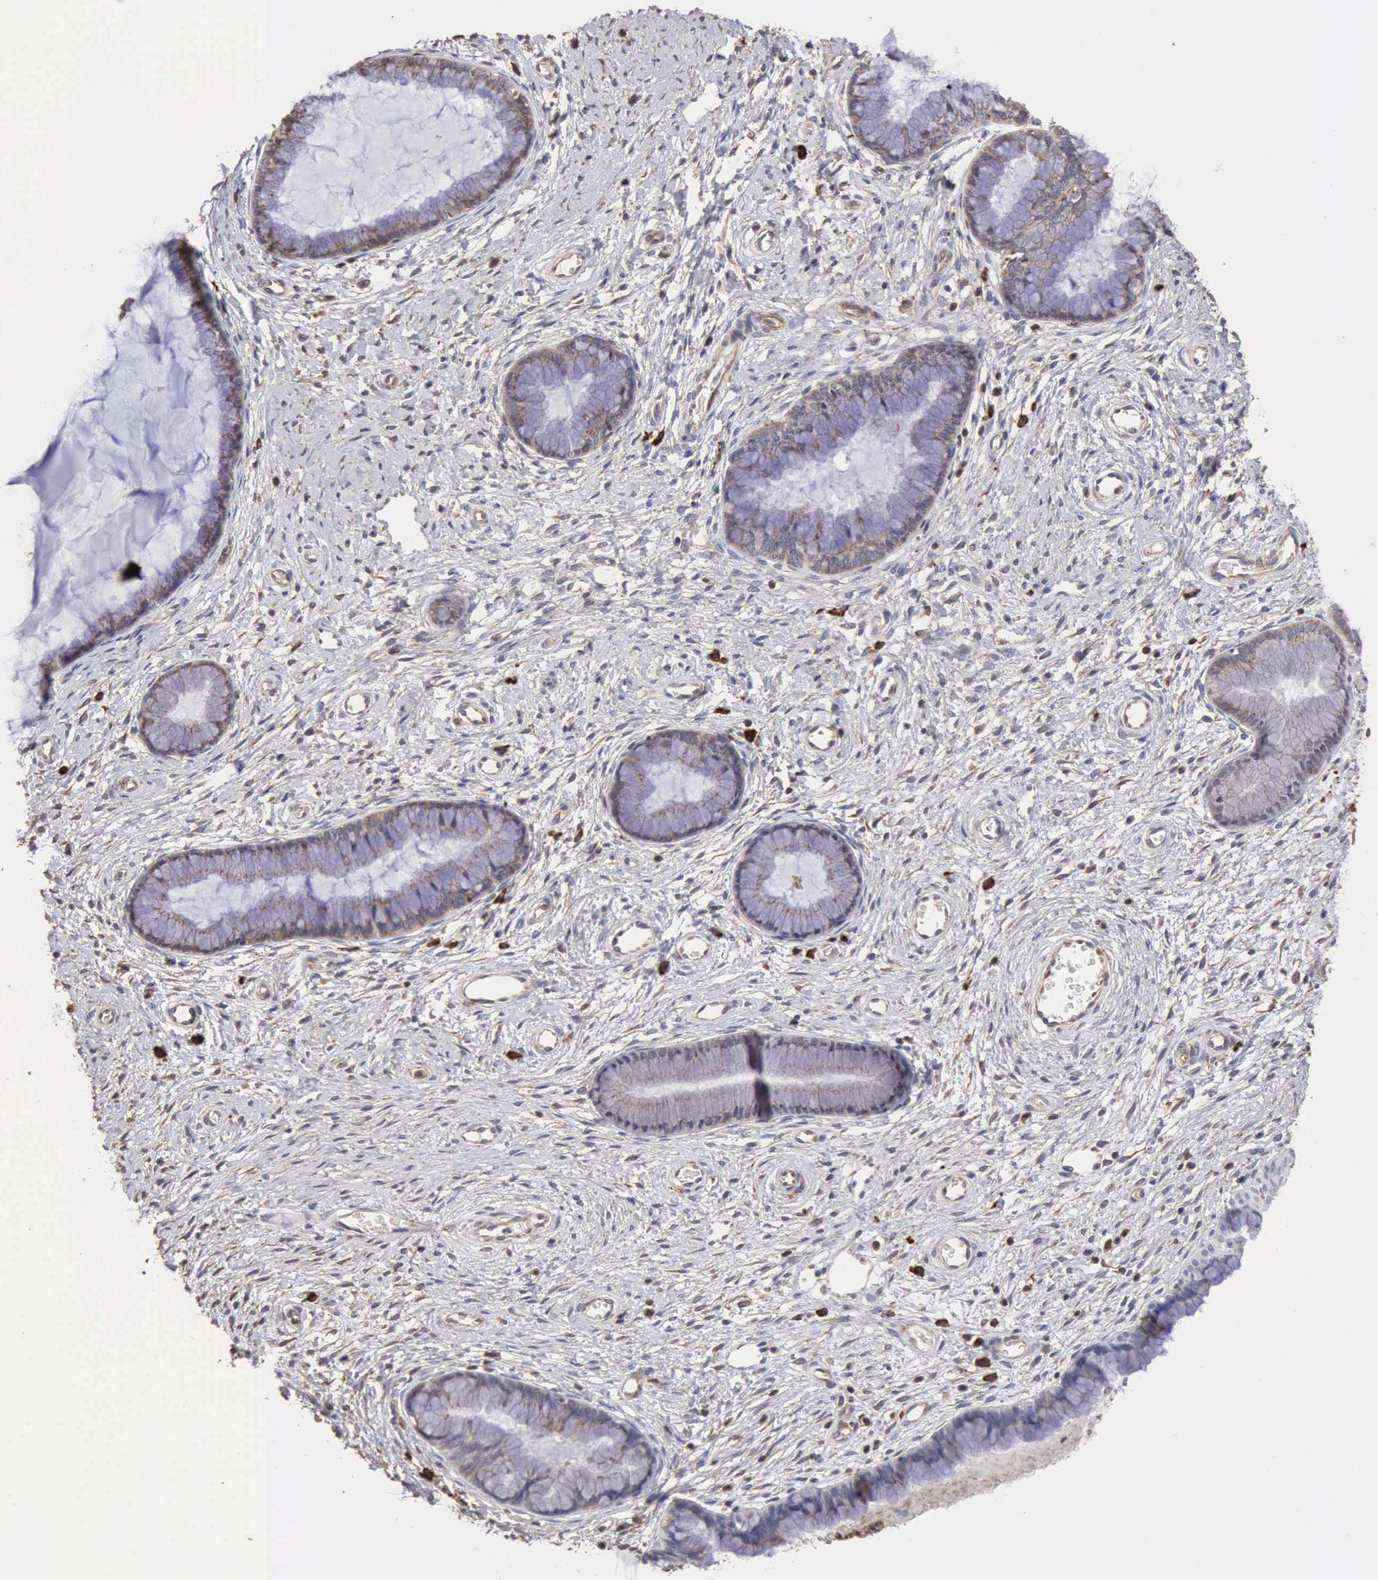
{"staining": {"intensity": "moderate", "quantity": ">75%", "location": "cytoplasmic/membranous"}, "tissue": "cervix", "cell_type": "Glandular cells", "image_type": "normal", "snomed": [{"axis": "morphology", "description": "Normal tissue, NOS"}, {"axis": "topography", "description": "Cervix"}], "caption": "This image displays IHC staining of unremarkable cervix, with medium moderate cytoplasmic/membranous staining in about >75% of glandular cells.", "gene": "GPR101", "patient": {"sex": "female", "age": 27}}